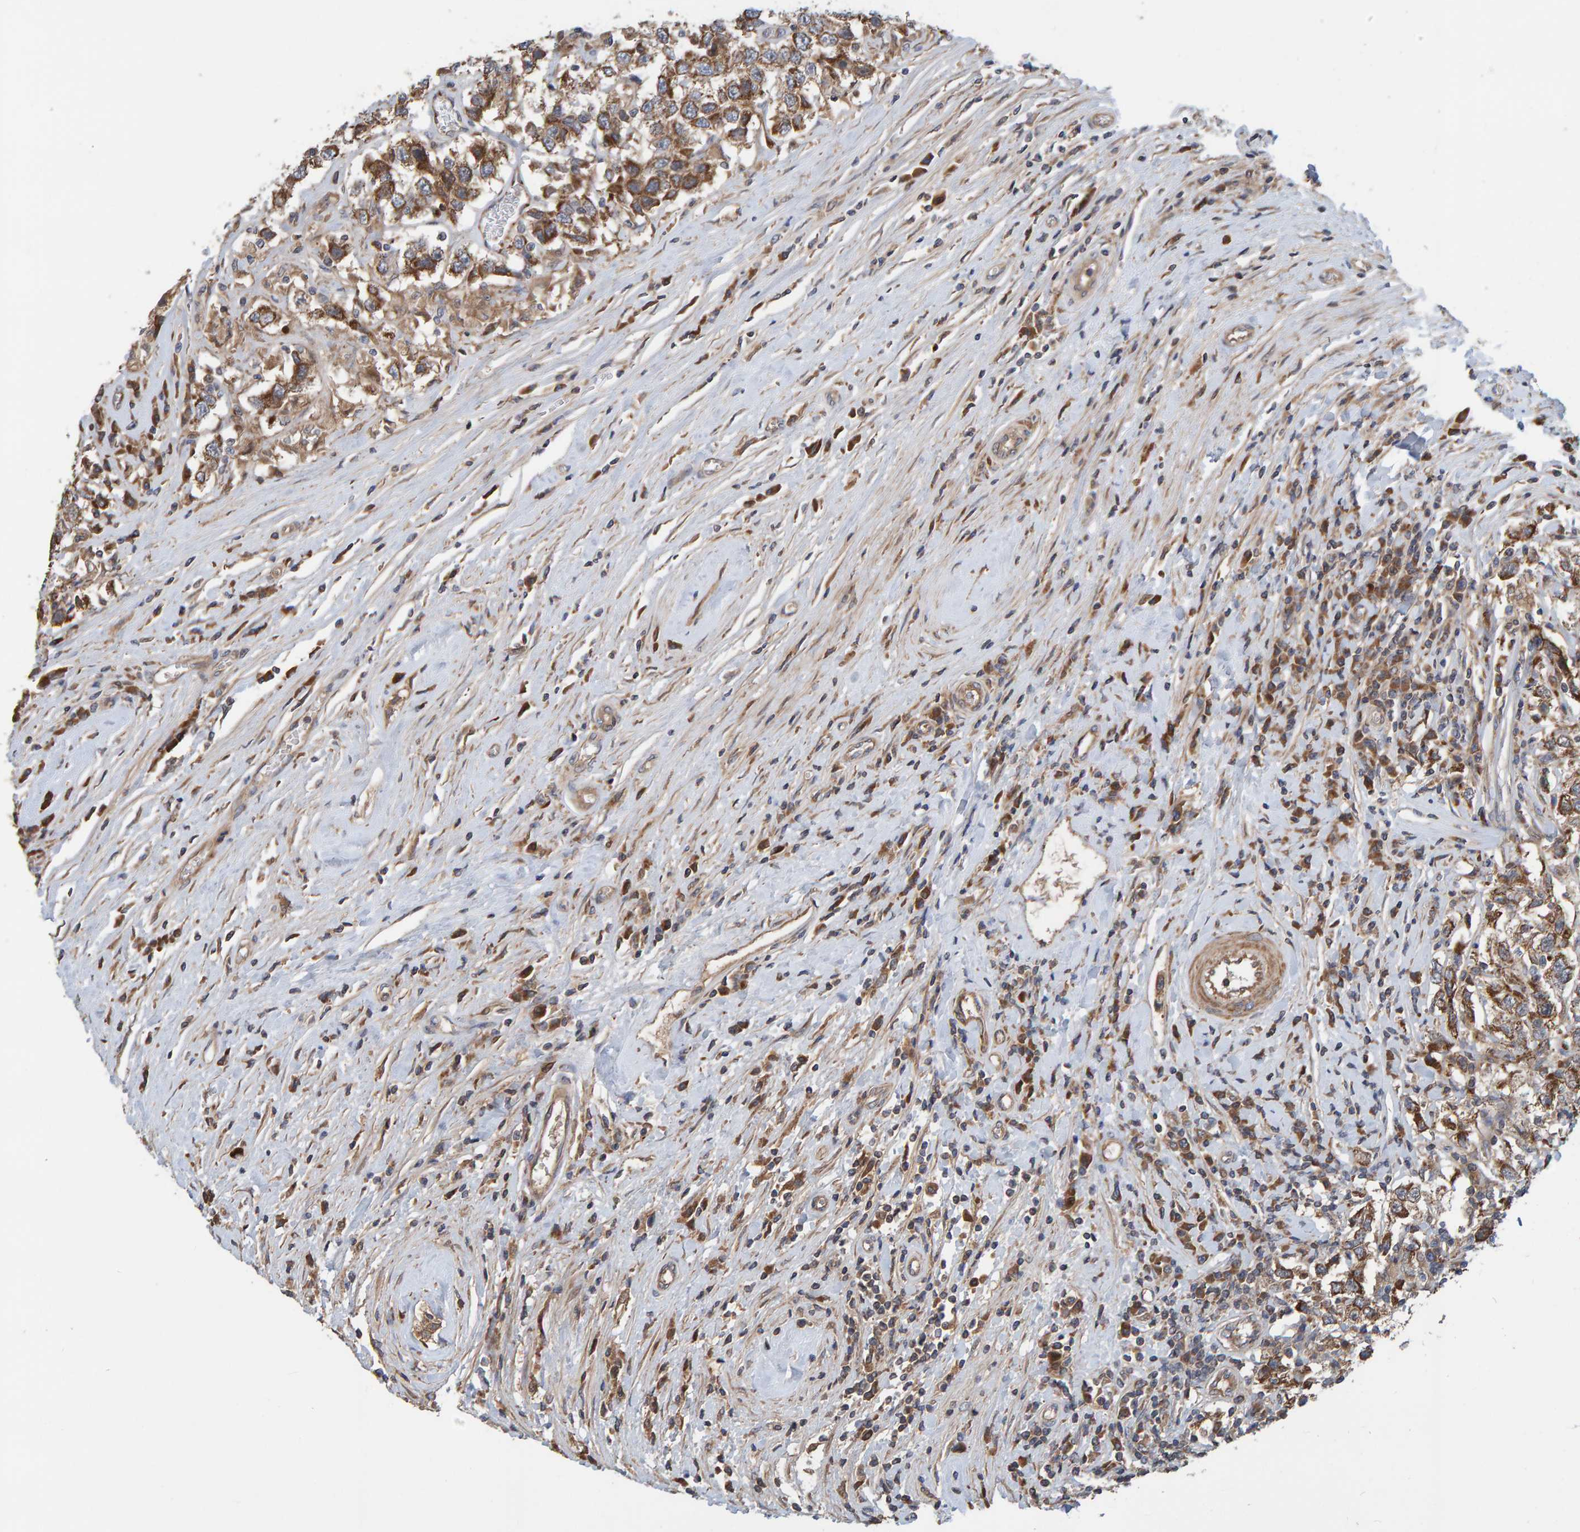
{"staining": {"intensity": "moderate", "quantity": ">75%", "location": "cytoplasmic/membranous"}, "tissue": "testis cancer", "cell_type": "Tumor cells", "image_type": "cancer", "snomed": [{"axis": "morphology", "description": "Seminoma, NOS"}, {"axis": "topography", "description": "Testis"}], "caption": "Protein staining of testis cancer tissue demonstrates moderate cytoplasmic/membranous staining in about >75% of tumor cells.", "gene": "KIAA0753", "patient": {"sex": "male", "age": 41}}